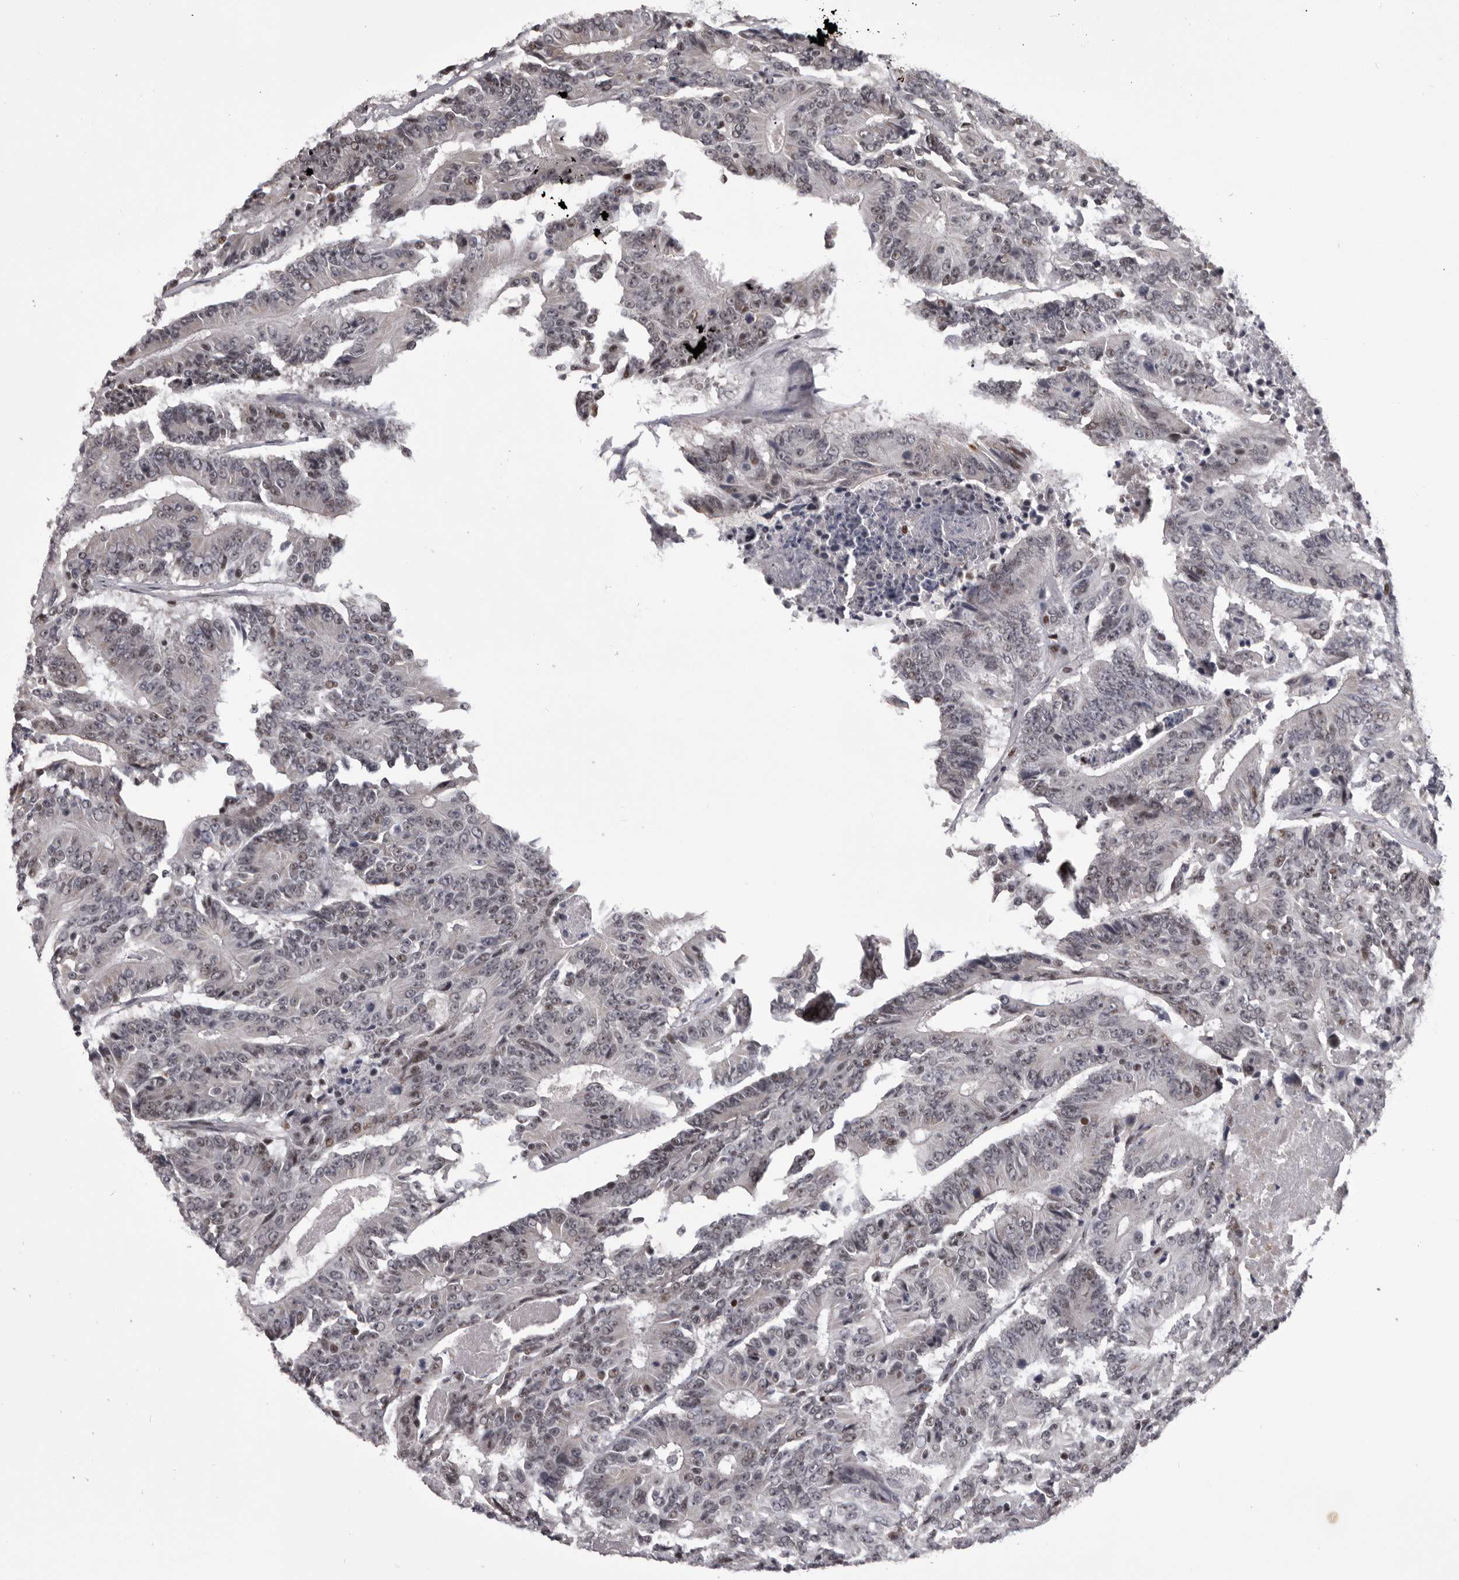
{"staining": {"intensity": "weak", "quantity": "<25%", "location": "nuclear"}, "tissue": "colorectal cancer", "cell_type": "Tumor cells", "image_type": "cancer", "snomed": [{"axis": "morphology", "description": "Adenocarcinoma, NOS"}, {"axis": "topography", "description": "Colon"}], "caption": "Immunohistochemistry (IHC) of human colorectal adenocarcinoma shows no staining in tumor cells. (DAB immunohistochemistry (IHC) with hematoxylin counter stain).", "gene": "NUMA1", "patient": {"sex": "male", "age": 83}}